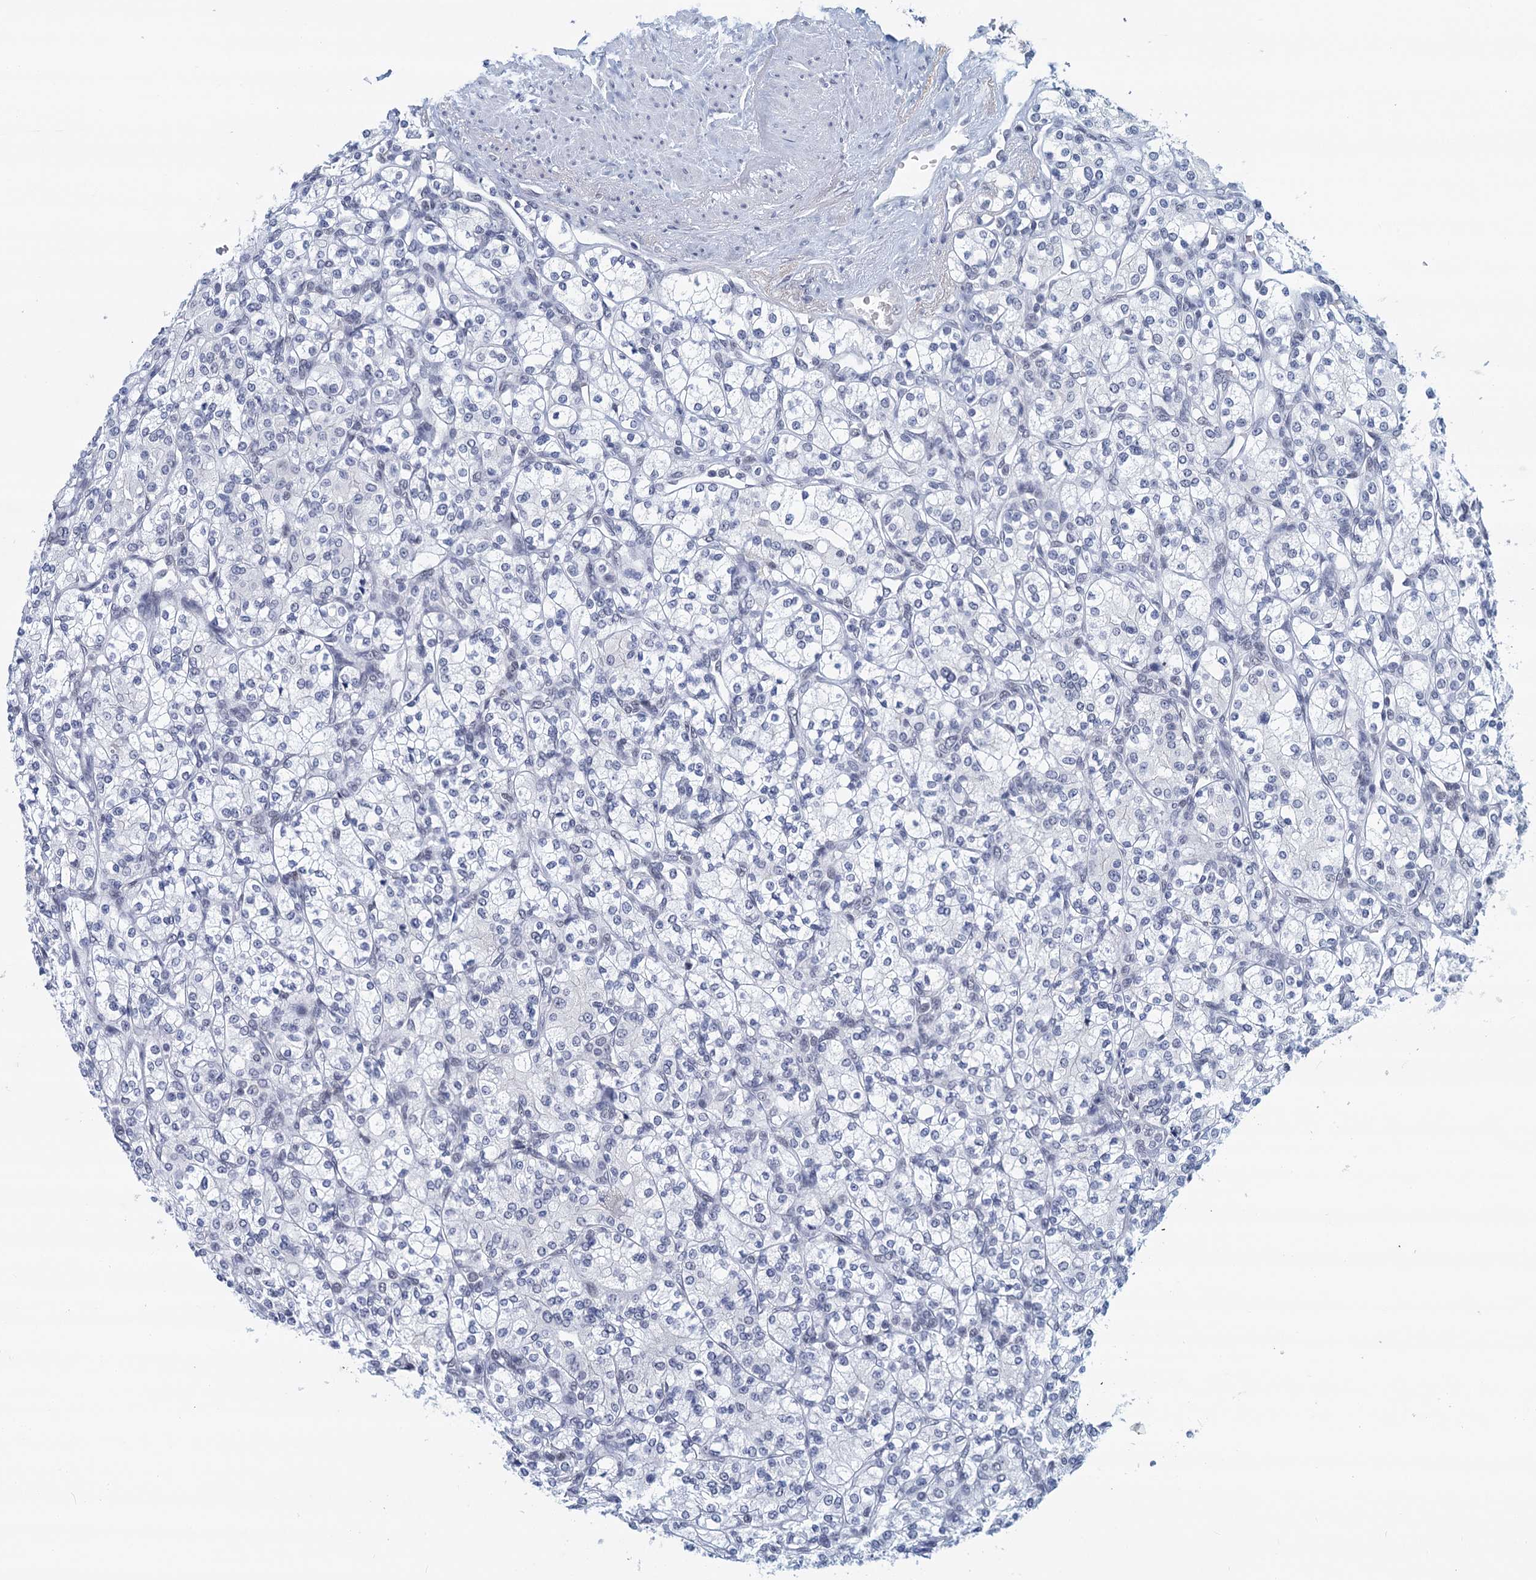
{"staining": {"intensity": "negative", "quantity": "none", "location": "none"}, "tissue": "renal cancer", "cell_type": "Tumor cells", "image_type": "cancer", "snomed": [{"axis": "morphology", "description": "Adenocarcinoma, NOS"}, {"axis": "topography", "description": "Kidney"}], "caption": "IHC histopathology image of human renal adenocarcinoma stained for a protein (brown), which exhibits no positivity in tumor cells. The staining is performed using DAB (3,3'-diaminobenzidine) brown chromogen with nuclei counter-stained in using hematoxylin.", "gene": "EPS8L1", "patient": {"sex": "male", "age": 77}}